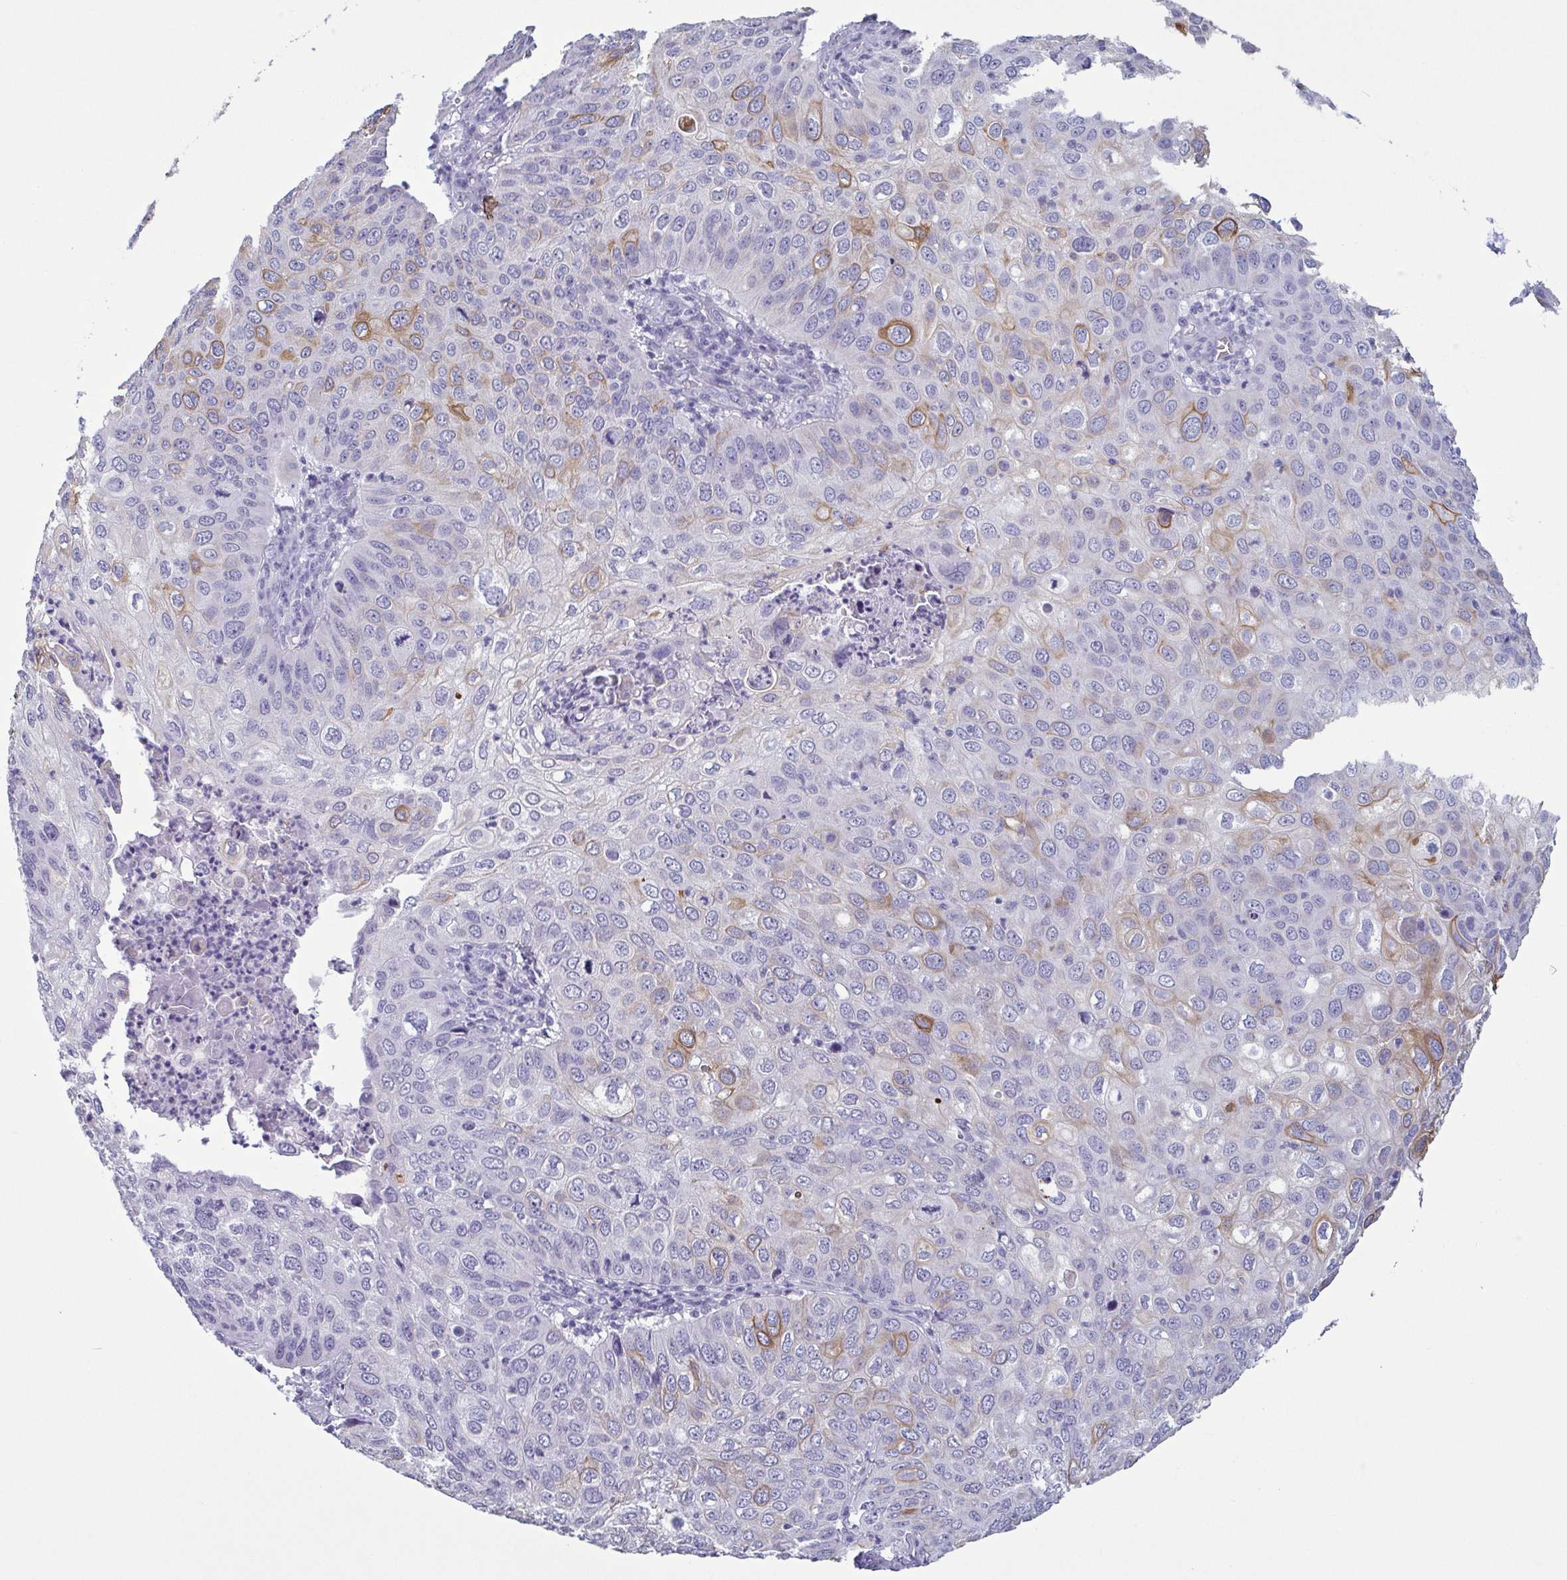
{"staining": {"intensity": "moderate", "quantity": "<25%", "location": "cytoplasmic/membranous"}, "tissue": "skin cancer", "cell_type": "Tumor cells", "image_type": "cancer", "snomed": [{"axis": "morphology", "description": "Squamous cell carcinoma, NOS"}, {"axis": "topography", "description": "Skin"}], "caption": "Tumor cells reveal low levels of moderate cytoplasmic/membranous expression in approximately <25% of cells in squamous cell carcinoma (skin). Immunohistochemistry stains the protein of interest in brown and the nuclei are stained blue.", "gene": "KRT10", "patient": {"sex": "male", "age": 87}}